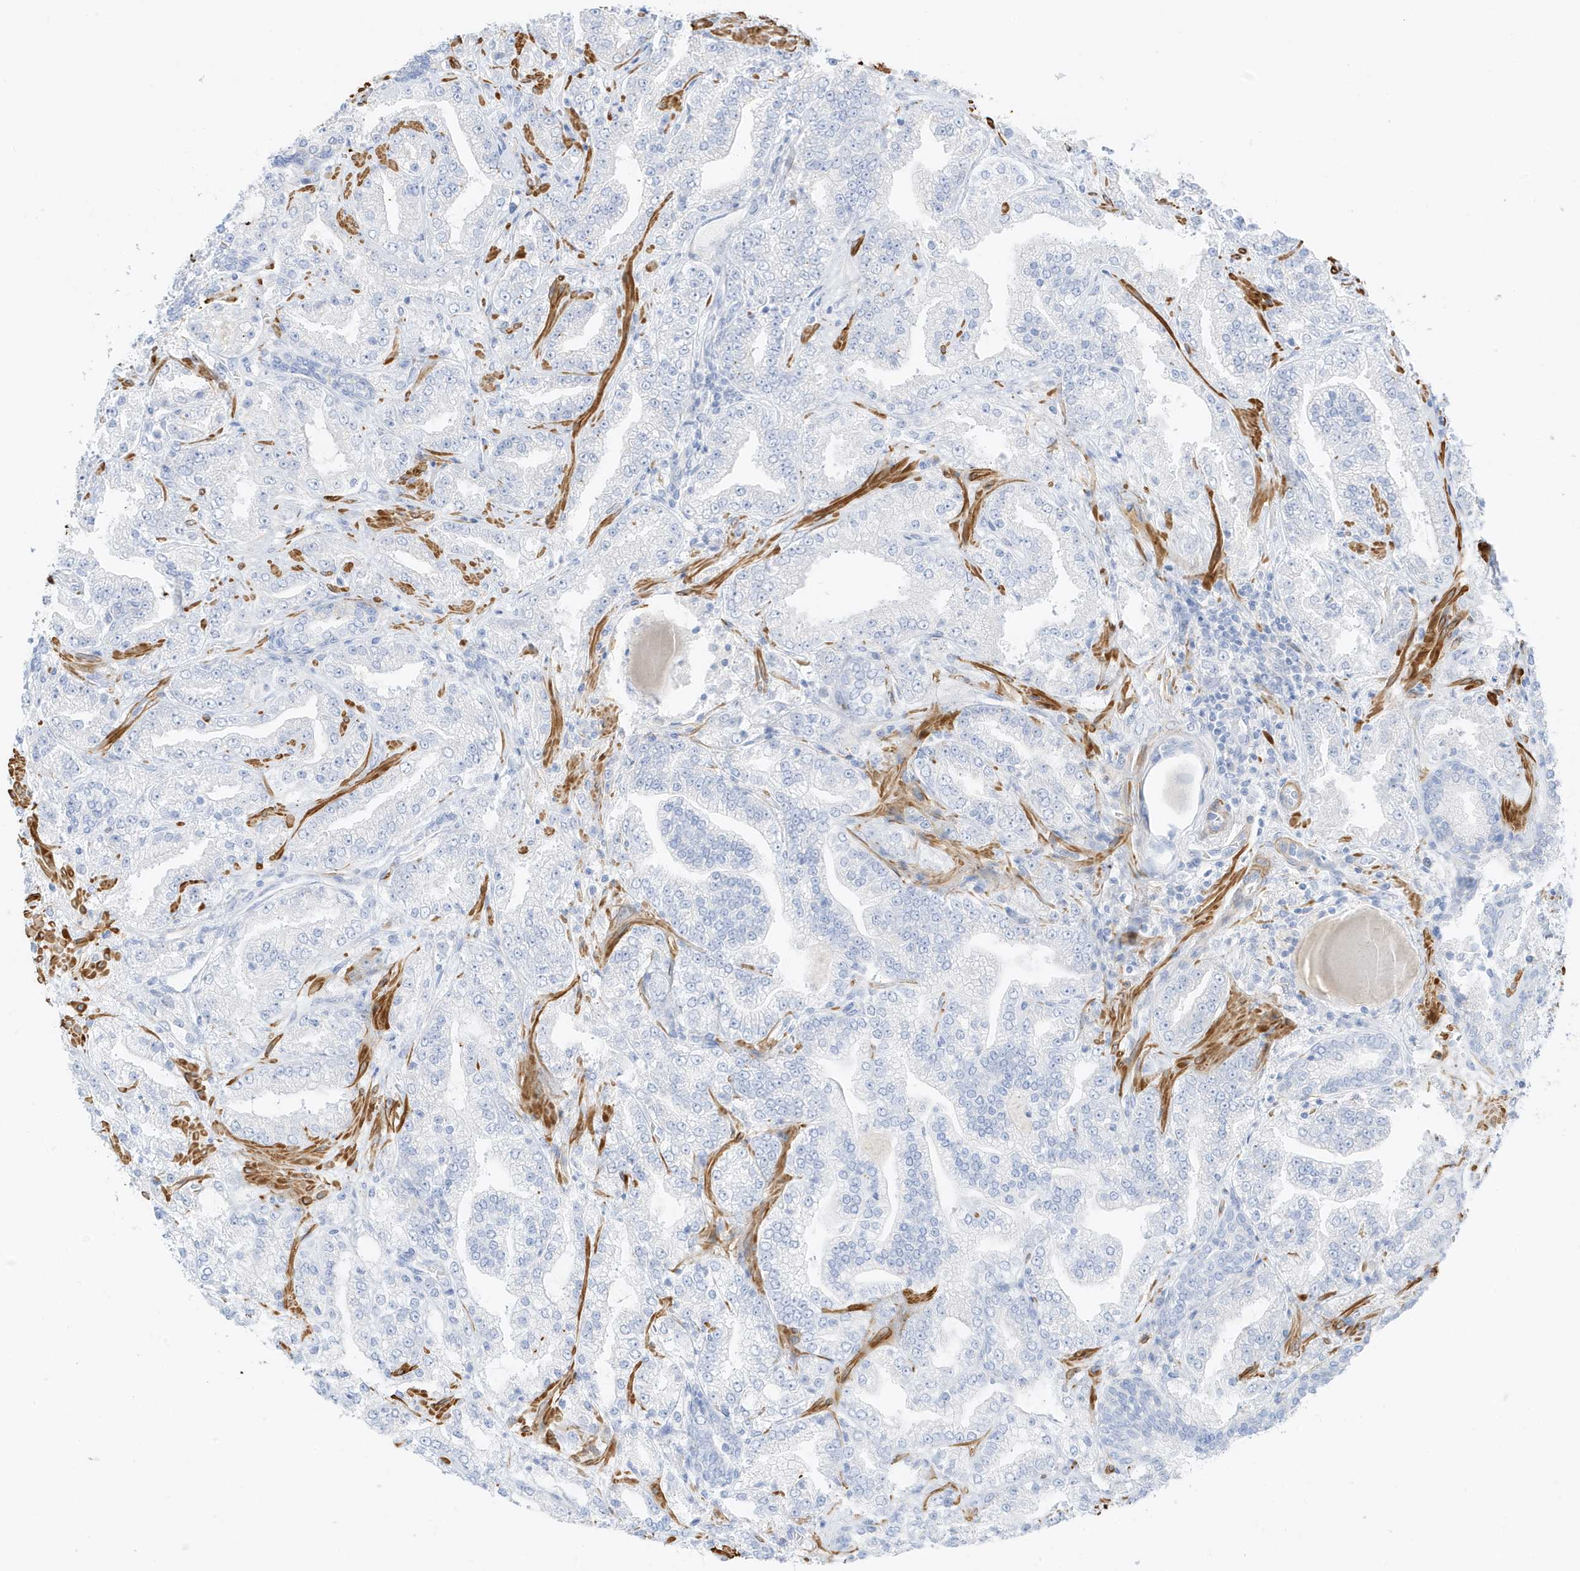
{"staining": {"intensity": "negative", "quantity": "none", "location": "none"}, "tissue": "prostate cancer", "cell_type": "Tumor cells", "image_type": "cancer", "snomed": [{"axis": "morphology", "description": "Adenocarcinoma, High grade"}, {"axis": "topography", "description": "Prostate"}], "caption": "An immunohistochemistry micrograph of high-grade adenocarcinoma (prostate) is shown. There is no staining in tumor cells of high-grade adenocarcinoma (prostate).", "gene": "SLC22A13", "patient": {"sex": "male", "age": 64}}